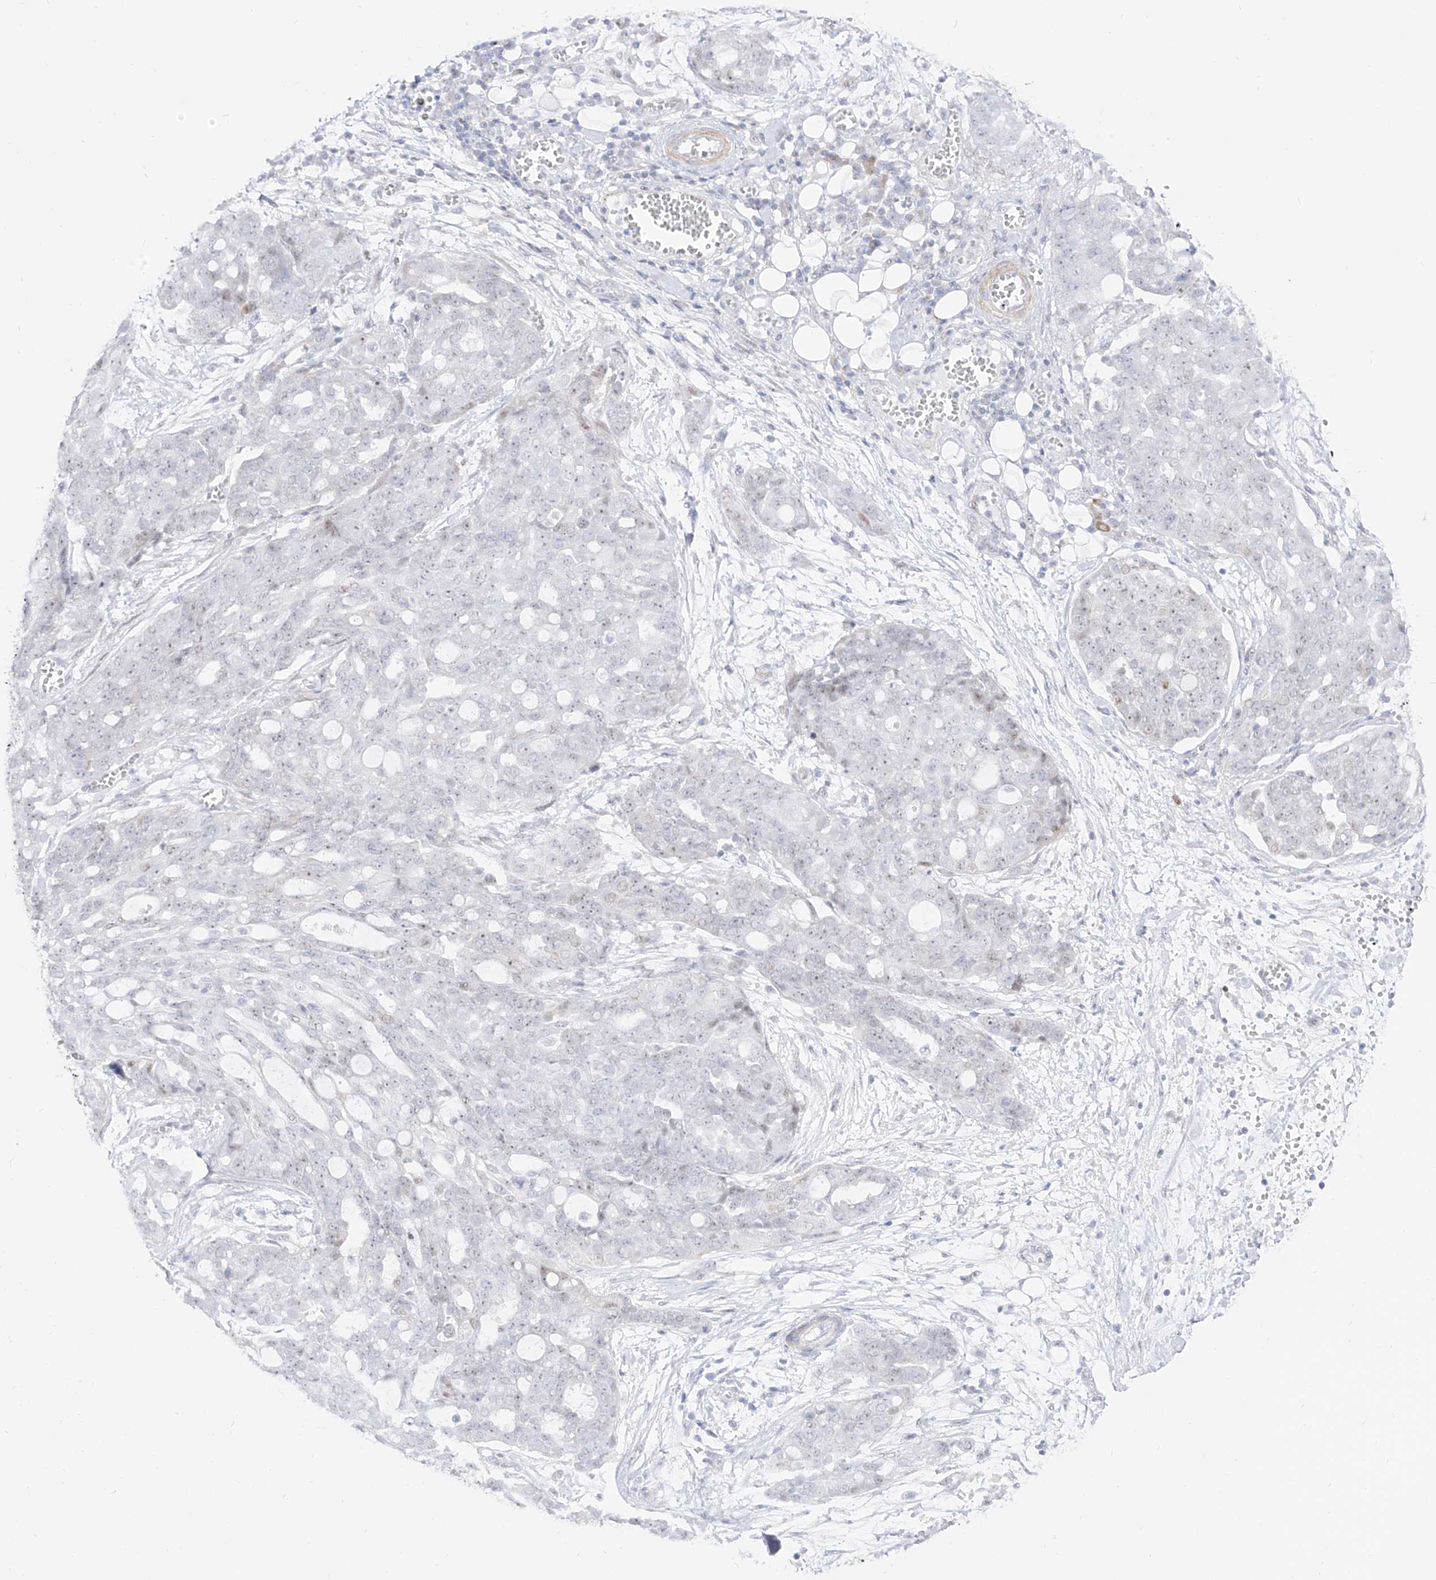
{"staining": {"intensity": "weak", "quantity": "25%-75%", "location": "nuclear"}, "tissue": "ovarian cancer", "cell_type": "Tumor cells", "image_type": "cancer", "snomed": [{"axis": "morphology", "description": "Cystadenocarcinoma, serous, NOS"}, {"axis": "topography", "description": "Soft tissue"}, {"axis": "topography", "description": "Ovary"}], "caption": "IHC (DAB) staining of human ovarian cancer demonstrates weak nuclear protein positivity in about 25%-75% of tumor cells.", "gene": "ZNF180", "patient": {"sex": "female", "age": 57}}